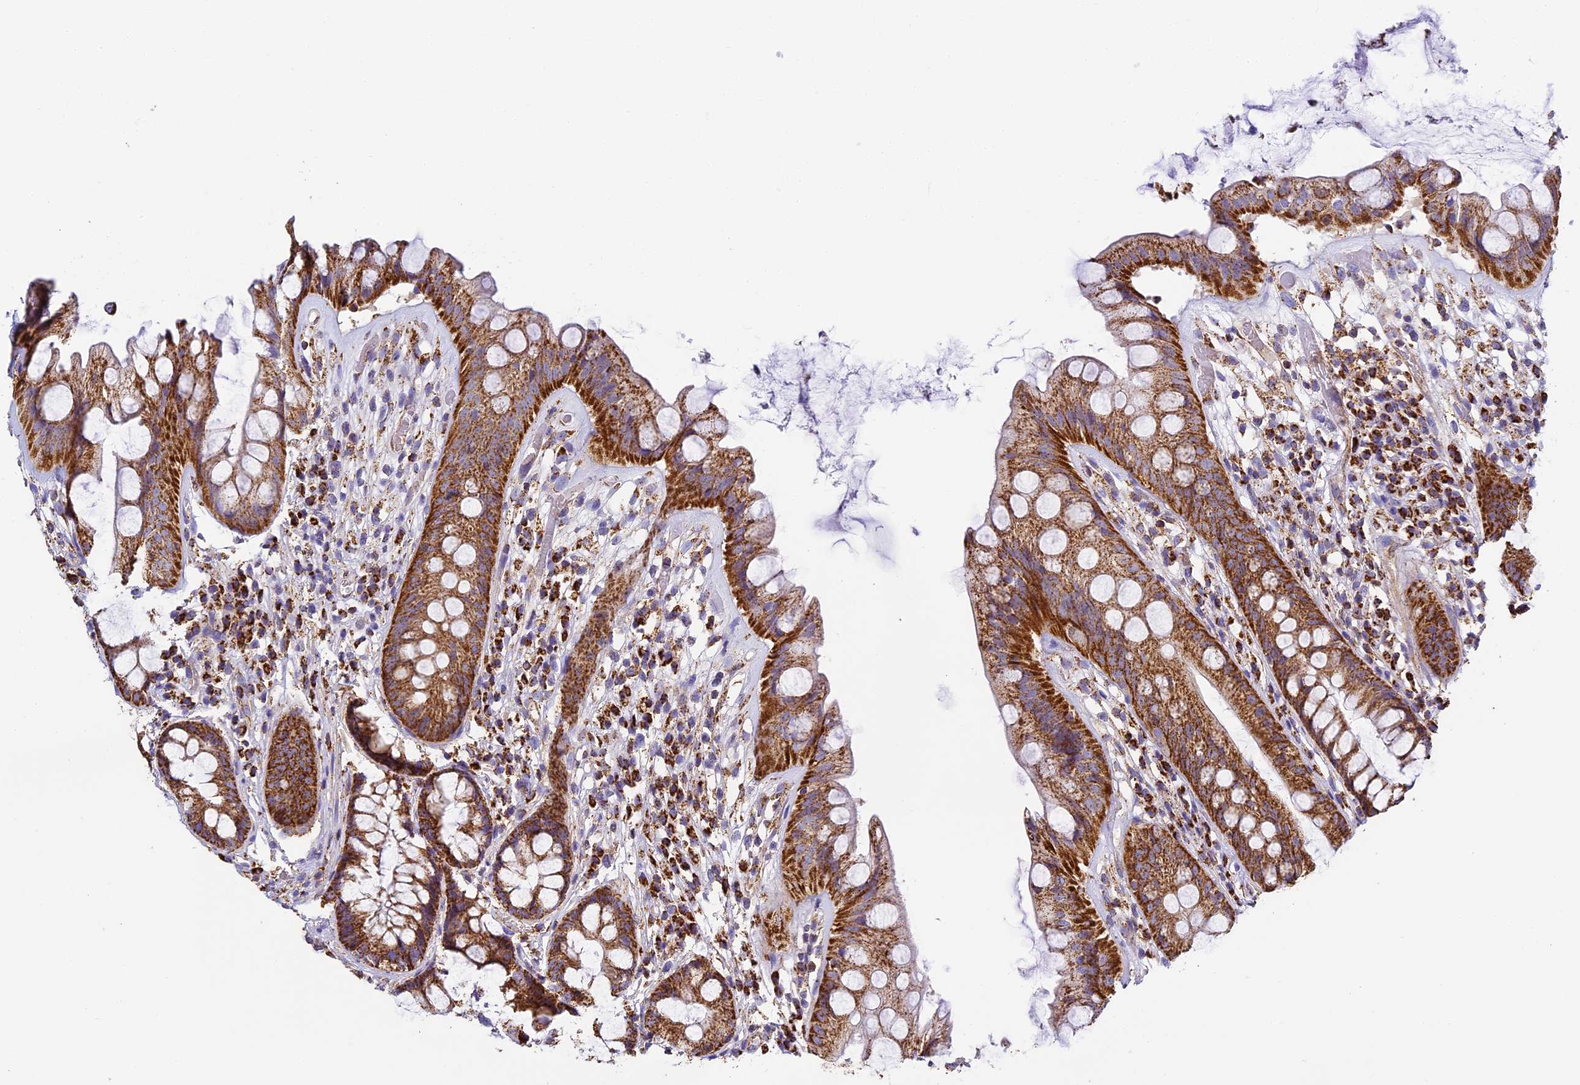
{"staining": {"intensity": "strong", "quantity": ">75%", "location": "cytoplasmic/membranous"}, "tissue": "rectum", "cell_type": "Glandular cells", "image_type": "normal", "snomed": [{"axis": "morphology", "description": "Normal tissue, NOS"}, {"axis": "topography", "description": "Rectum"}], "caption": "IHC photomicrograph of unremarkable rectum: rectum stained using immunohistochemistry displays high levels of strong protein expression localized specifically in the cytoplasmic/membranous of glandular cells, appearing as a cytoplasmic/membranous brown color.", "gene": "STK17A", "patient": {"sex": "male", "age": 74}}